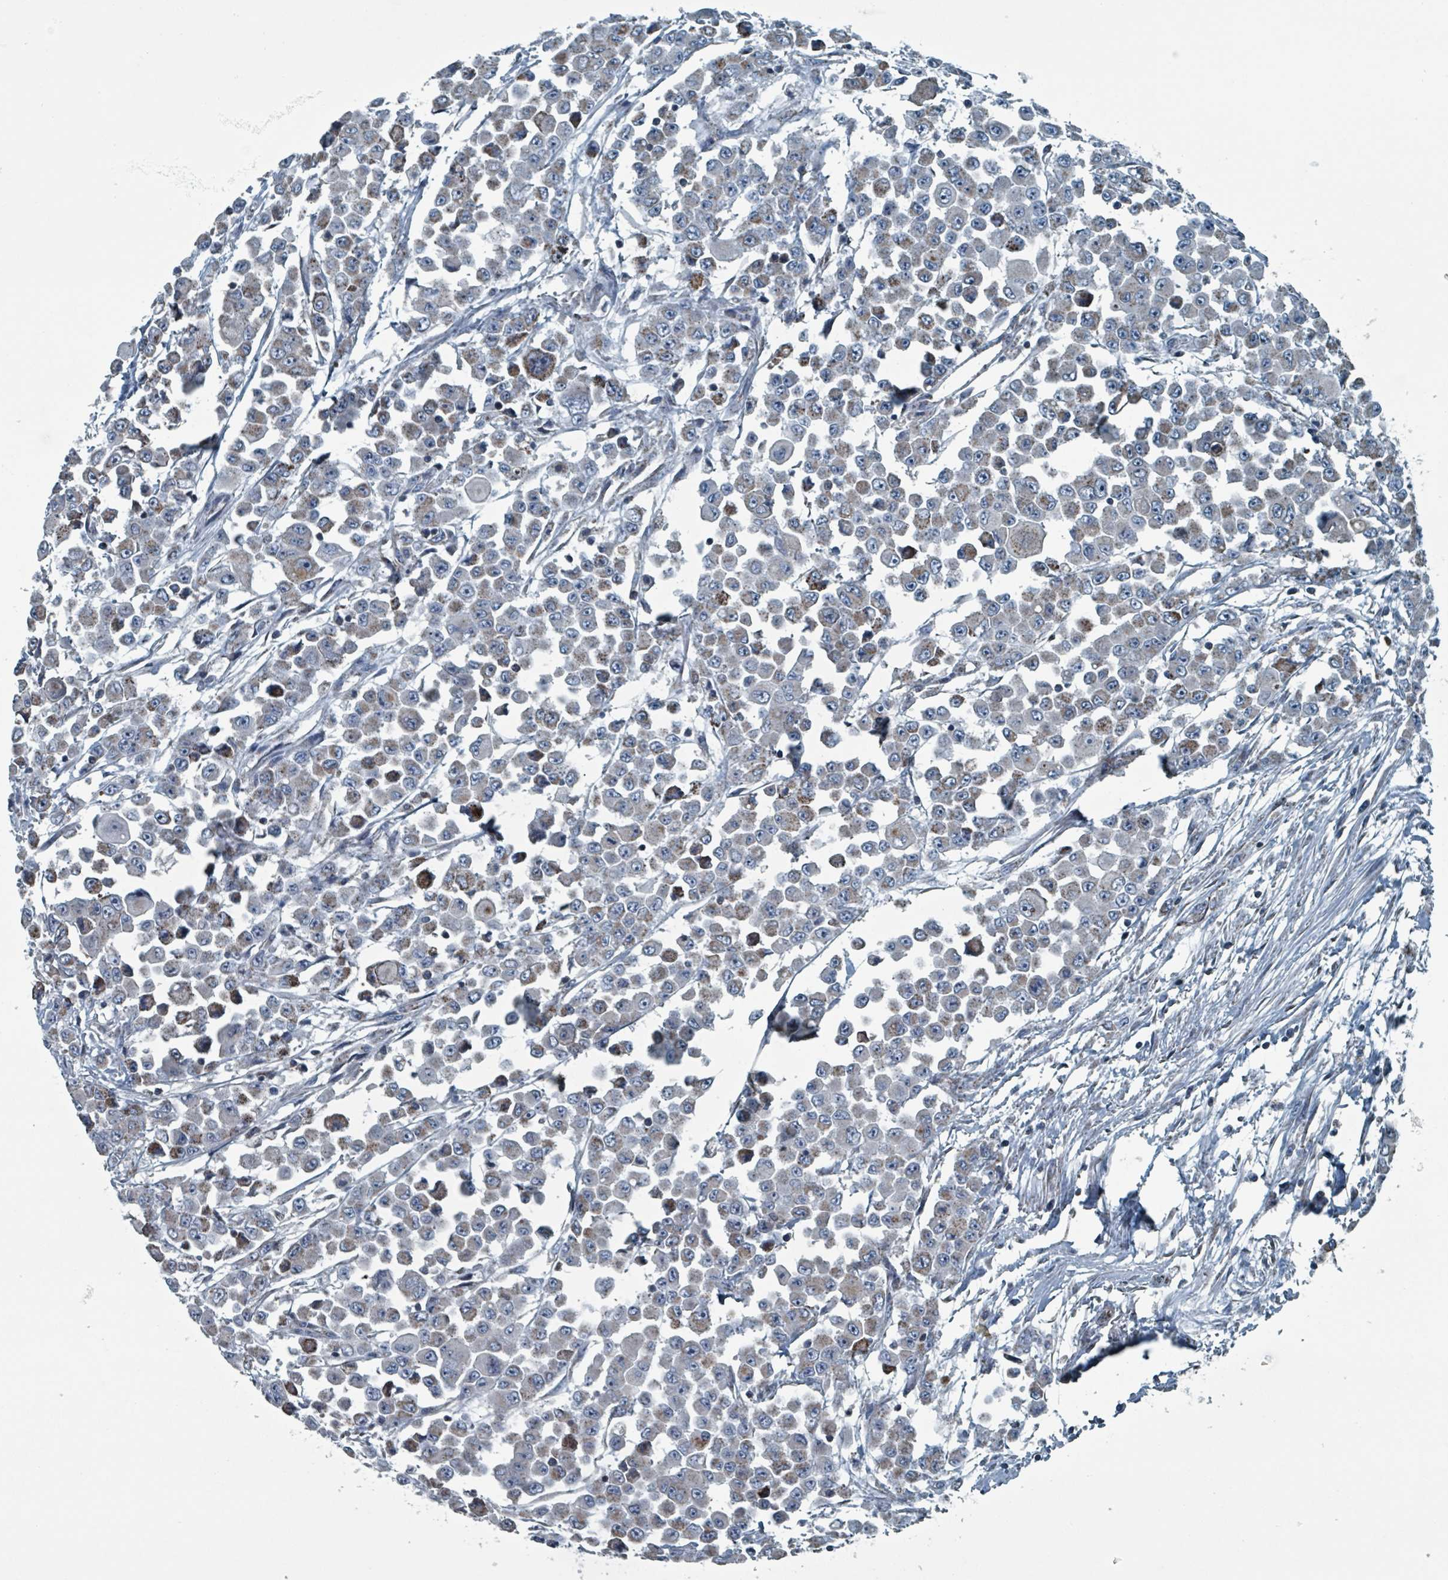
{"staining": {"intensity": "weak", "quantity": "<25%", "location": "cytoplasmic/membranous"}, "tissue": "colorectal cancer", "cell_type": "Tumor cells", "image_type": "cancer", "snomed": [{"axis": "morphology", "description": "Adenocarcinoma, NOS"}, {"axis": "topography", "description": "Colon"}], "caption": "Human adenocarcinoma (colorectal) stained for a protein using immunohistochemistry (IHC) displays no expression in tumor cells.", "gene": "ABHD18", "patient": {"sex": "male", "age": 51}}